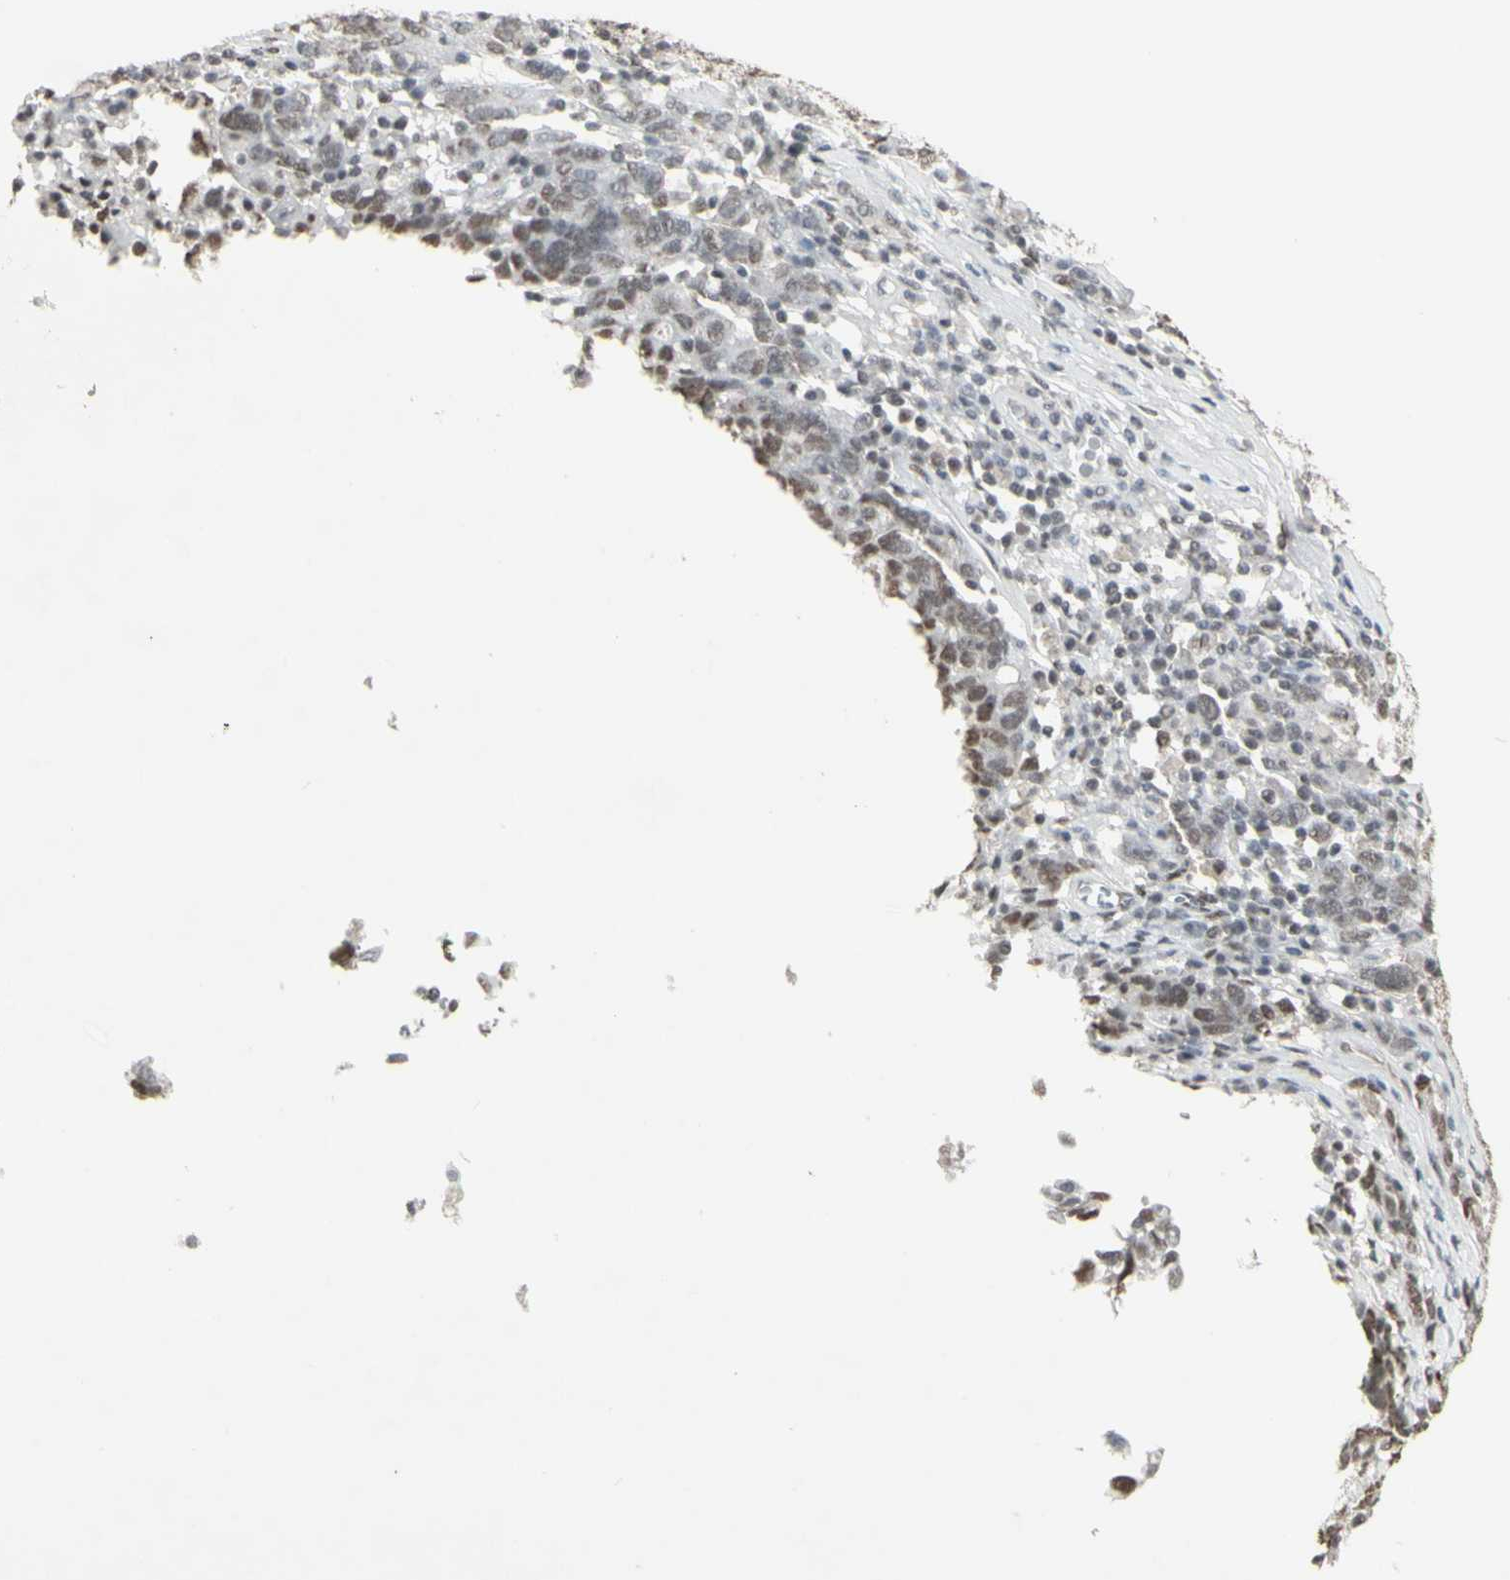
{"staining": {"intensity": "moderate", "quantity": "25%-75%", "location": "nuclear"}, "tissue": "ovarian cancer", "cell_type": "Tumor cells", "image_type": "cancer", "snomed": [{"axis": "morphology", "description": "Carcinoma, endometroid"}, {"axis": "topography", "description": "Ovary"}], "caption": "This photomicrograph demonstrates IHC staining of human ovarian cancer, with medium moderate nuclear expression in approximately 25%-75% of tumor cells.", "gene": "TRIM28", "patient": {"sex": "female", "age": 62}}